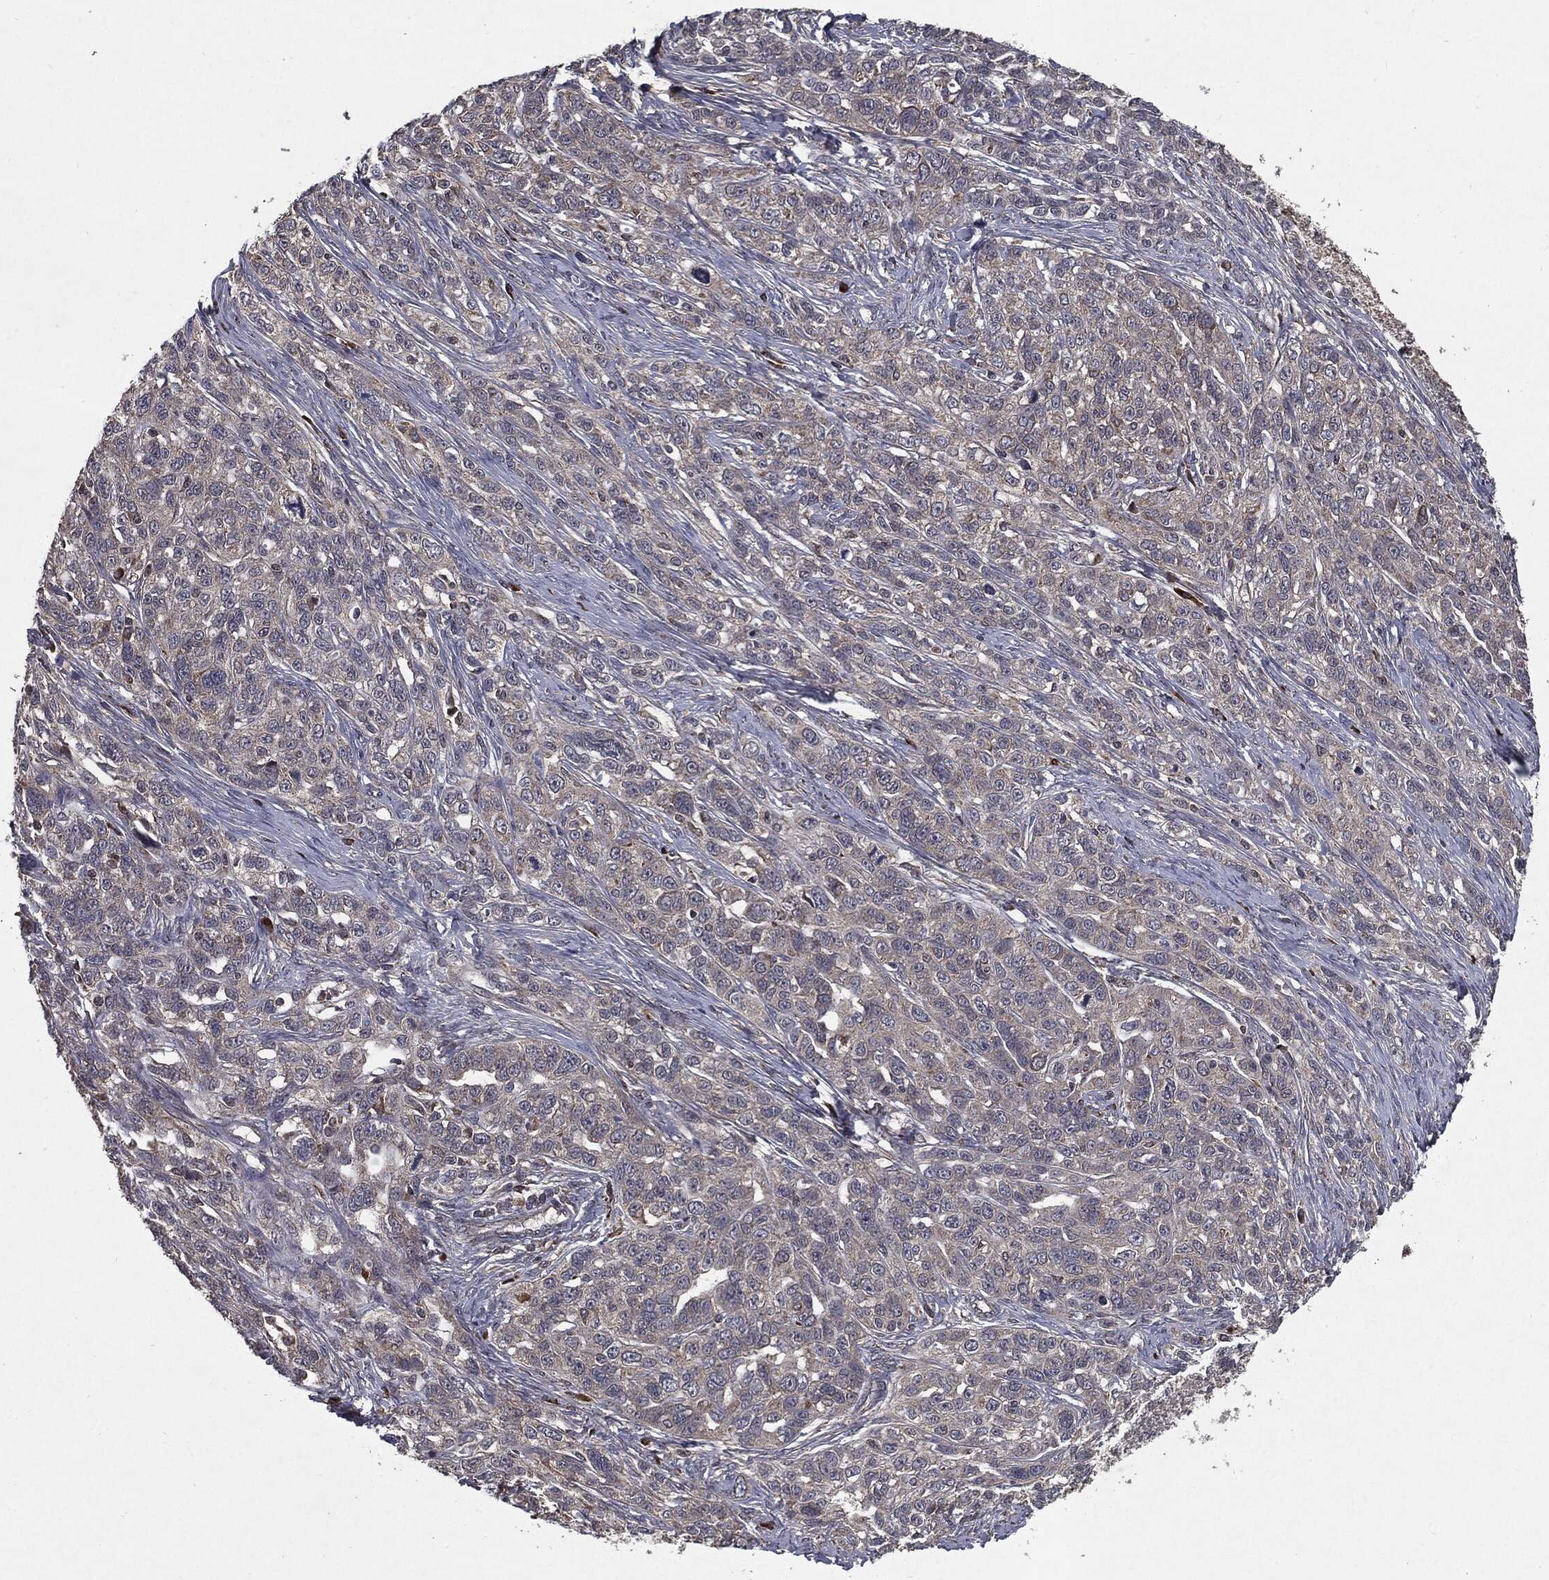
{"staining": {"intensity": "negative", "quantity": "none", "location": "none"}, "tissue": "ovarian cancer", "cell_type": "Tumor cells", "image_type": "cancer", "snomed": [{"axis": "morphology", "description": "Cystadenocarcinoma, serous, NOS"}, {"axis": "topography", "description": "Ovary"}], "caption": "Immunohistochemistry (IHC) photomicrograph of neoplastic tissue: human ovarian cancer (serous cystadenocarcinoma) stained with DAB demonstrates no significant protein positivity in tumor cells.", "gene": "HDAC5", "patient": {"sex": "female", "age": 71}}